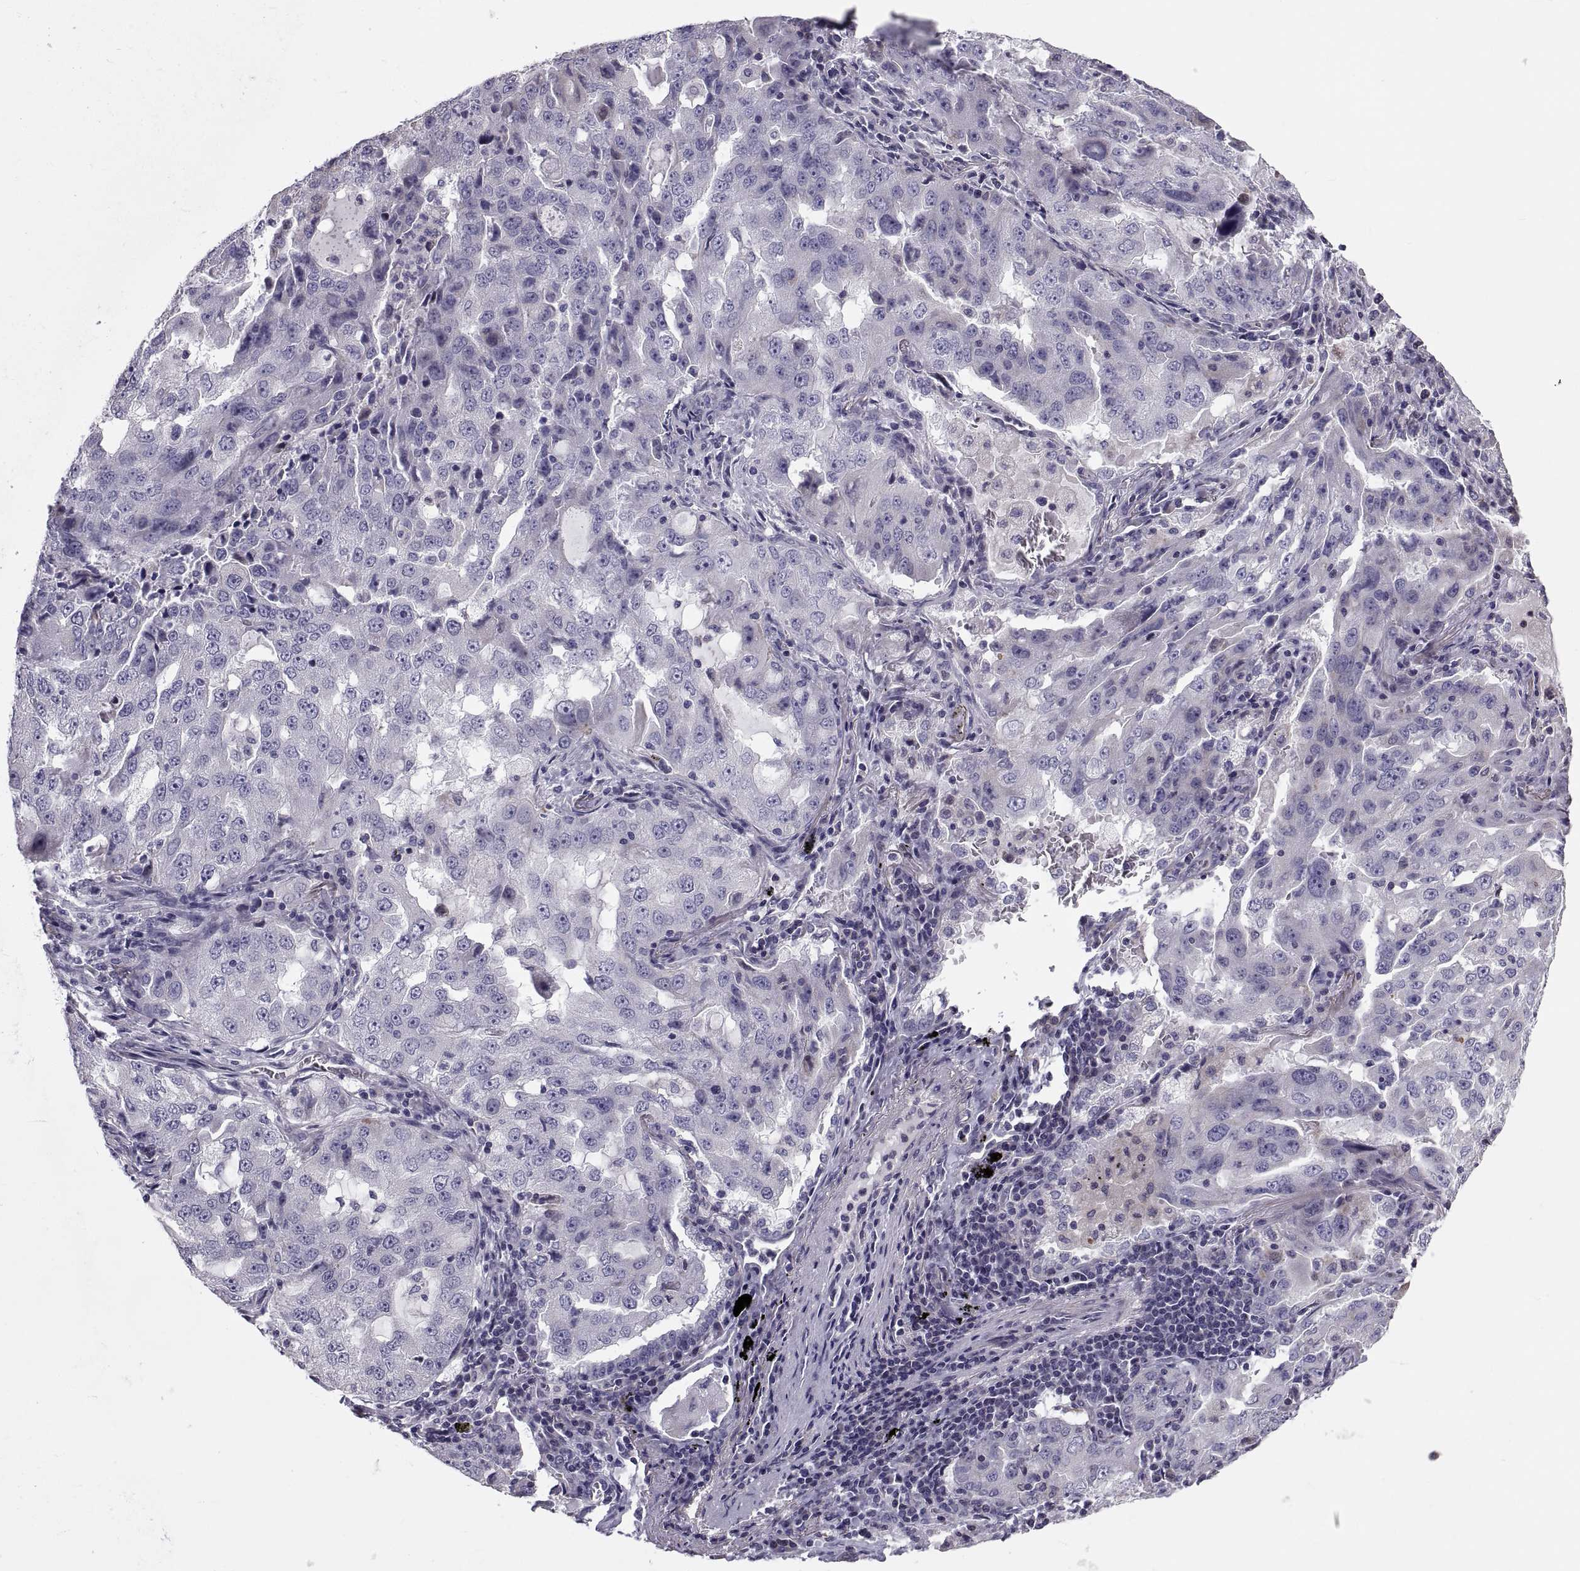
{"staining": {"intensity": "negative", "quantity": "none", "location": "none"}, "tissue": "lung cancer", "cell_type": "Tumor cells", "image_type": "cancer", "snomed": [{"axis": "morphology", "description": "Adenocarcinoma, NOS"}, {"axis": "topography", "description": "Lung"}], "caption": "DAB immunohistochemical staining of lung adenocarcinoma reveals no significant expression in tumor cells.", "gene": "ANO1", "patient": {"sex": "female", "age": 61}}